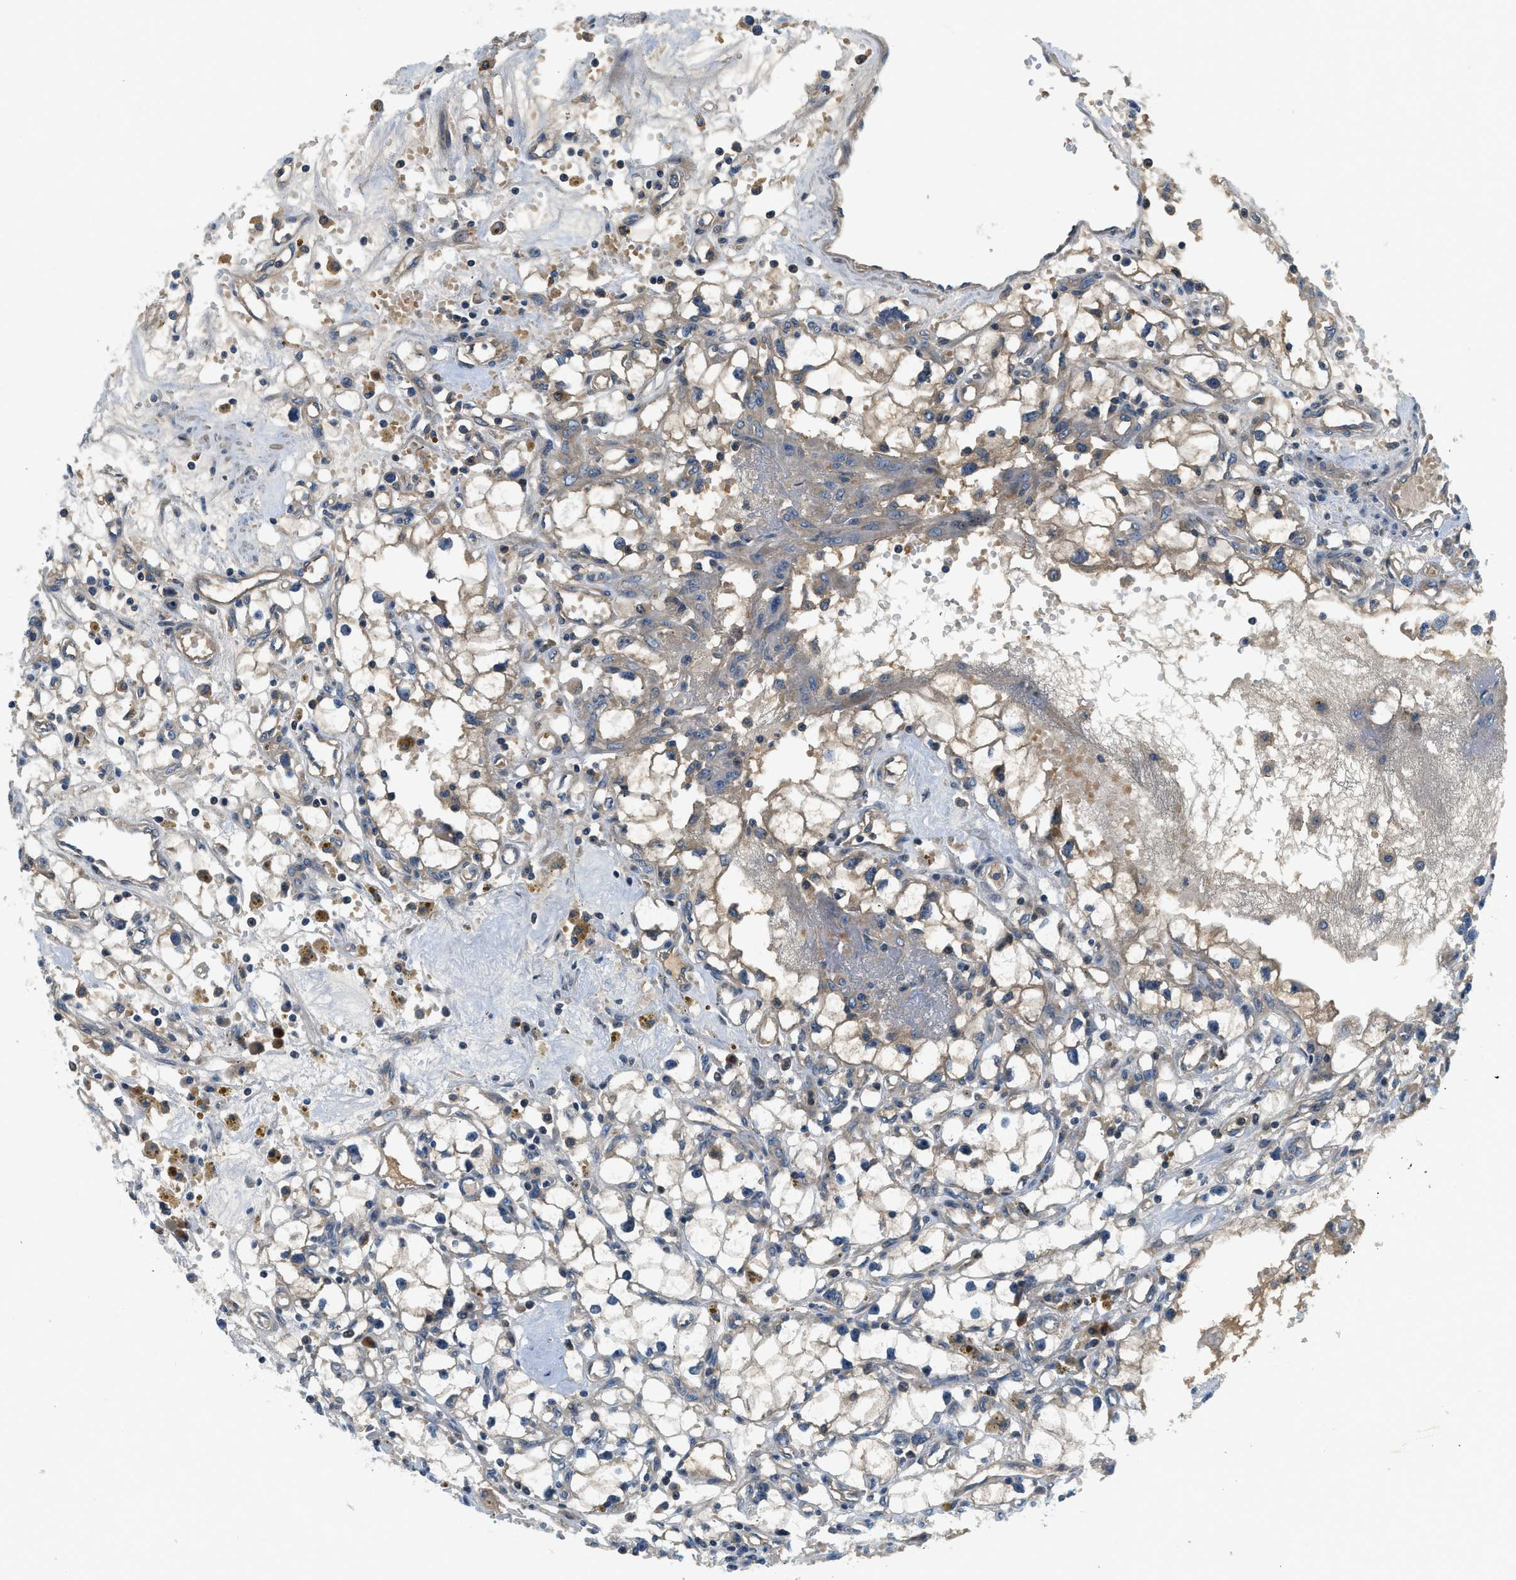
{"staining": {"intensity": "weak", "quantity": "25%-75%", "location": "cytoplasmic/membranous"}, "tissue": "renal cancer", "cell_type": "Tumor cells", "image_type": "cancer", "snomed": [{"axis": "morphology", "description": "Adenocarcinoma, NOS"}, {"axis": "topography", "description": "Kidney"}], "caption": "An immunohistochemistry photomicrograph of neoplastic tissue is shown. Protein staining in brown labels weak cytoplasmic/membranous positivity in adenocarcinoma (renal) within tumor cells. (brown staining indicates protein expression, while blue staining denotes nuclei).", "gene": "KCNK1", "patient": {"sex": "male", "age": 56}}